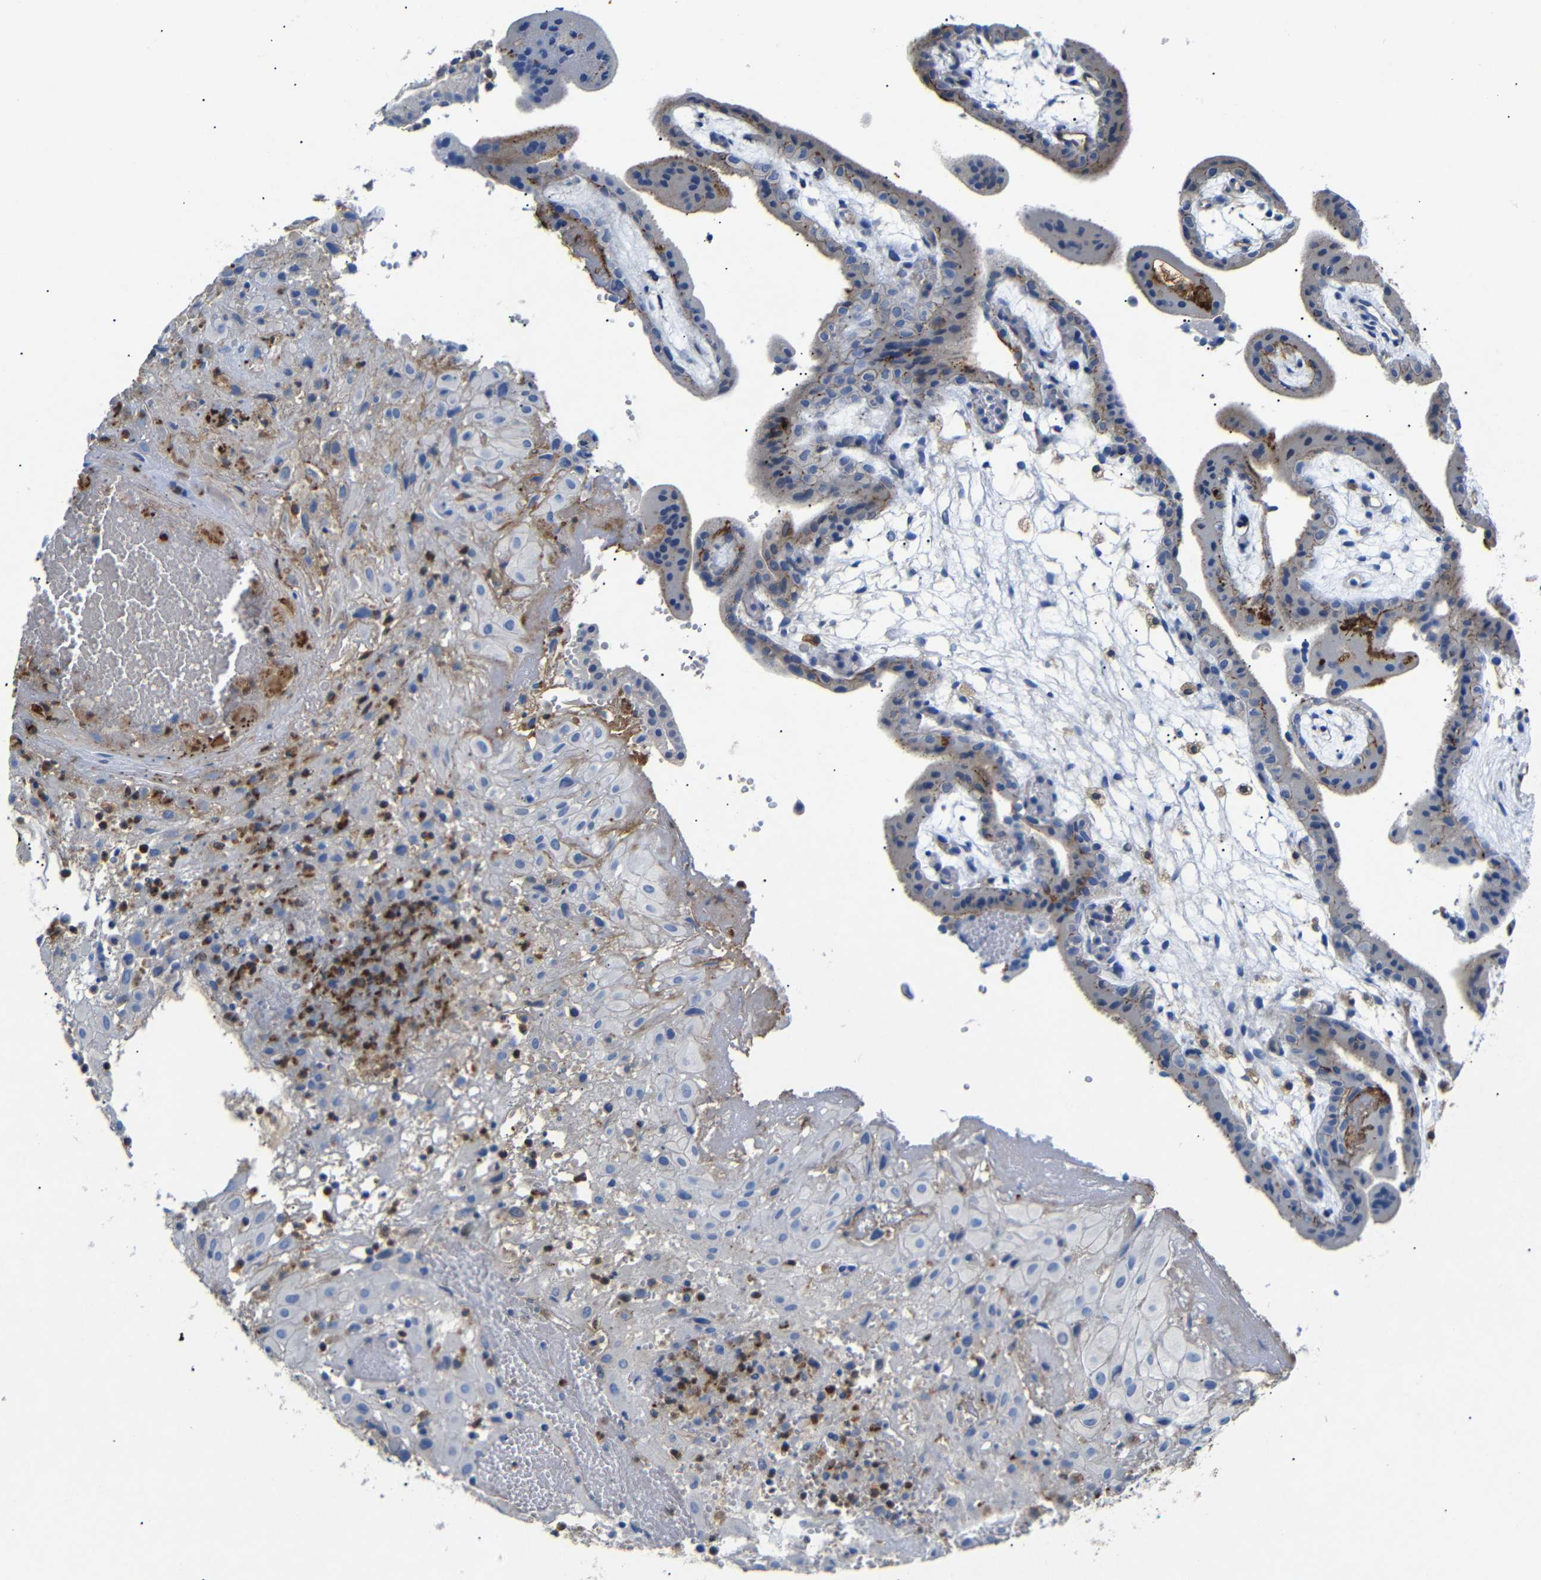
{"staining": {"intensity": "negative", "quantity": "none", "location": "none"}, "tissue": "placenta", "cell_type": "Decidual cells", "image_type": "normal", "snomed": [{"axis": "morphology", "description": "Normal tissue, NOS"}, {"axis": "topography", "description": "Placenta"}], "caption": "Protein analysis of normal placenta exhibits no significant expression in decidual cells.", "gene": "SDCBP", "patient": {"sex": "female", "age": 18}}